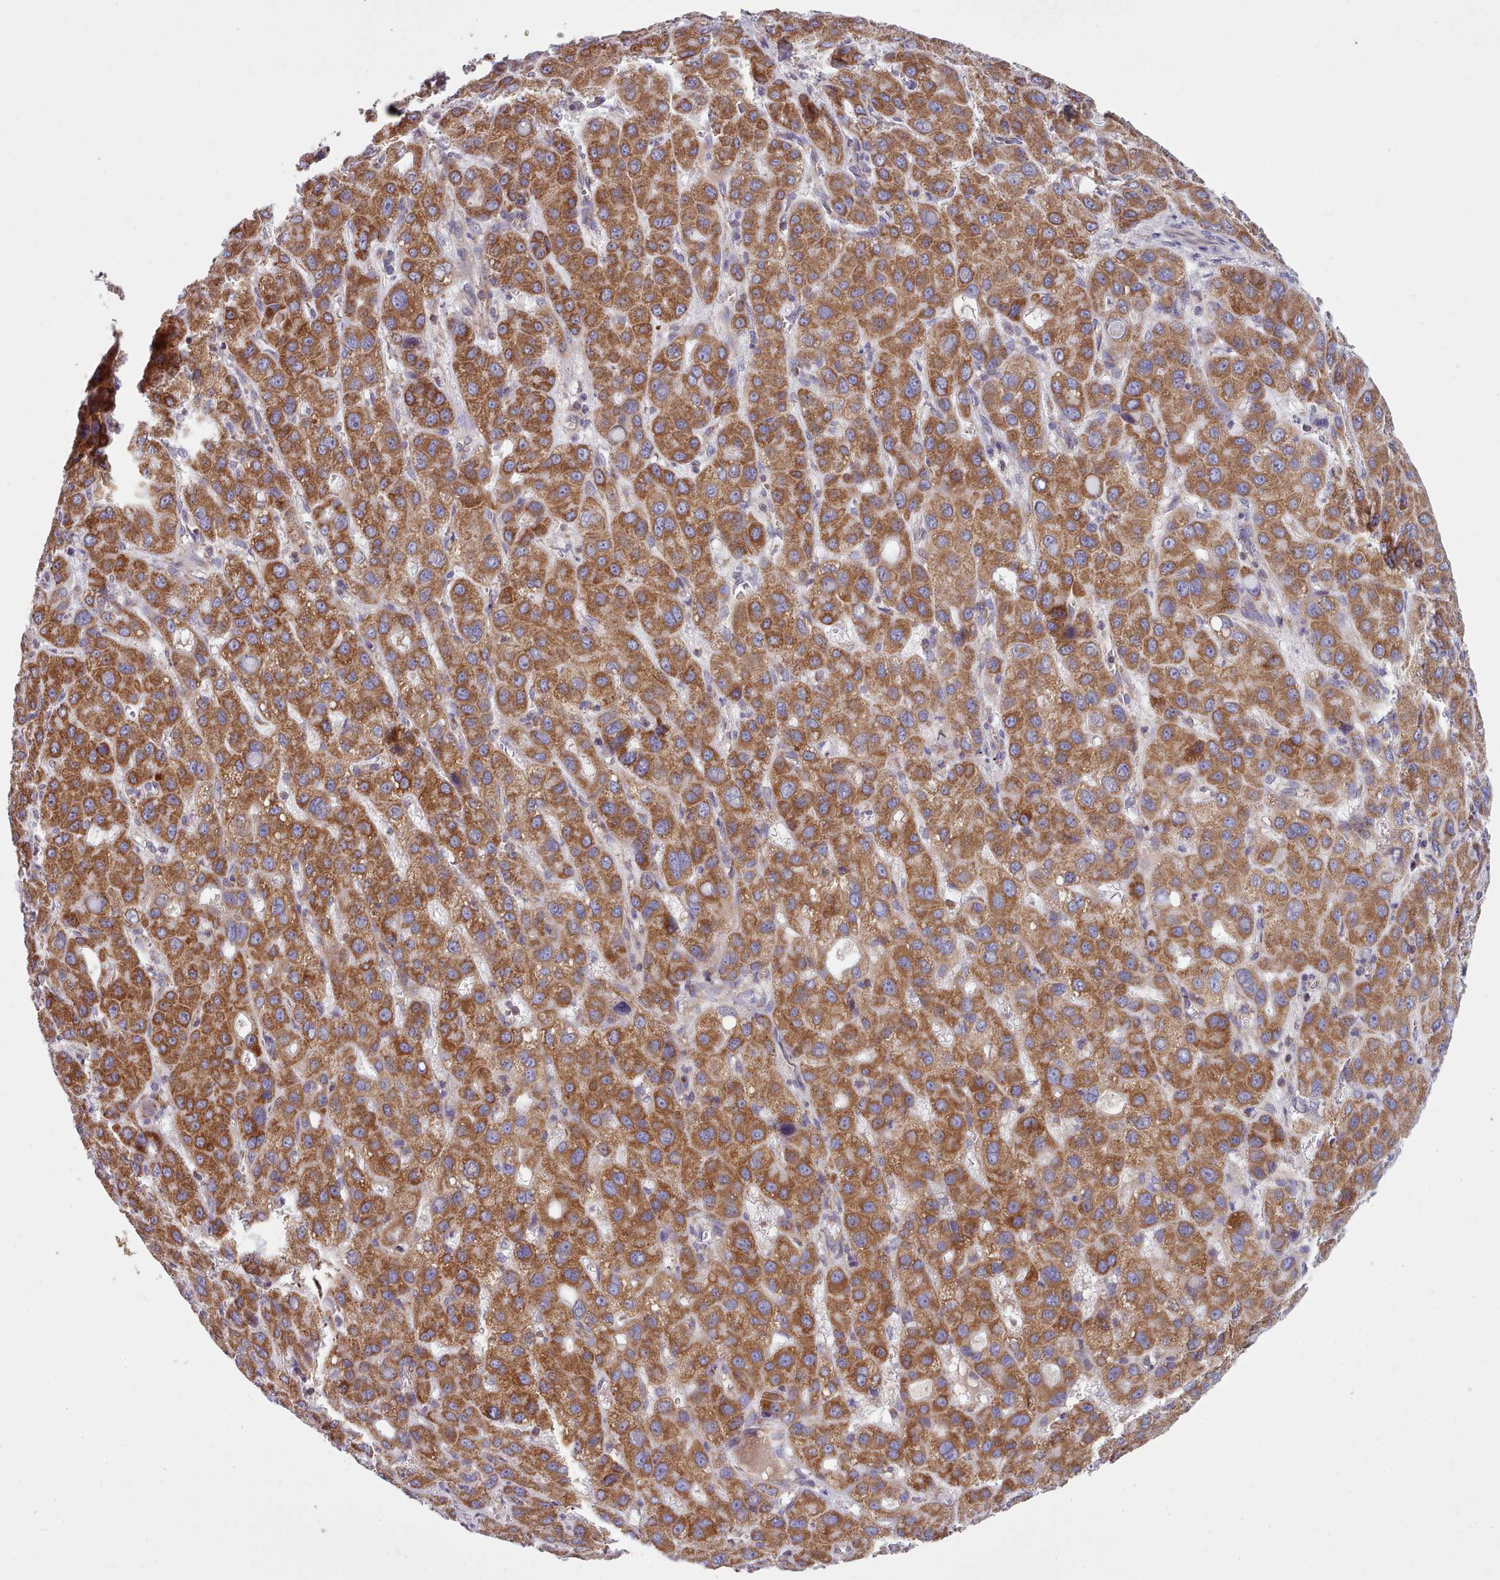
{"staining": {"intensity": "strong", "quantity": ">75%", "location": "cytoplasmic/membranous"}, "tissue": "liver cancer", "cell_type": "Tumor cells", "image_type": "cancer", "snomed": [{"axis": "morphology", "description": "Carcinoma, Hepatocellular, NOS"}, {"axis": "topography", "description": "Liver"}], "caption": "Approximately >75% of tumor cells in human liver hepatocellular carcinoma exhibit strong cytoplasmic/membranous protein positivity as visualized by brown immunohistochemical staining.", "gene": "SRP54", "patient": {"sex": "male", "age": 55}}